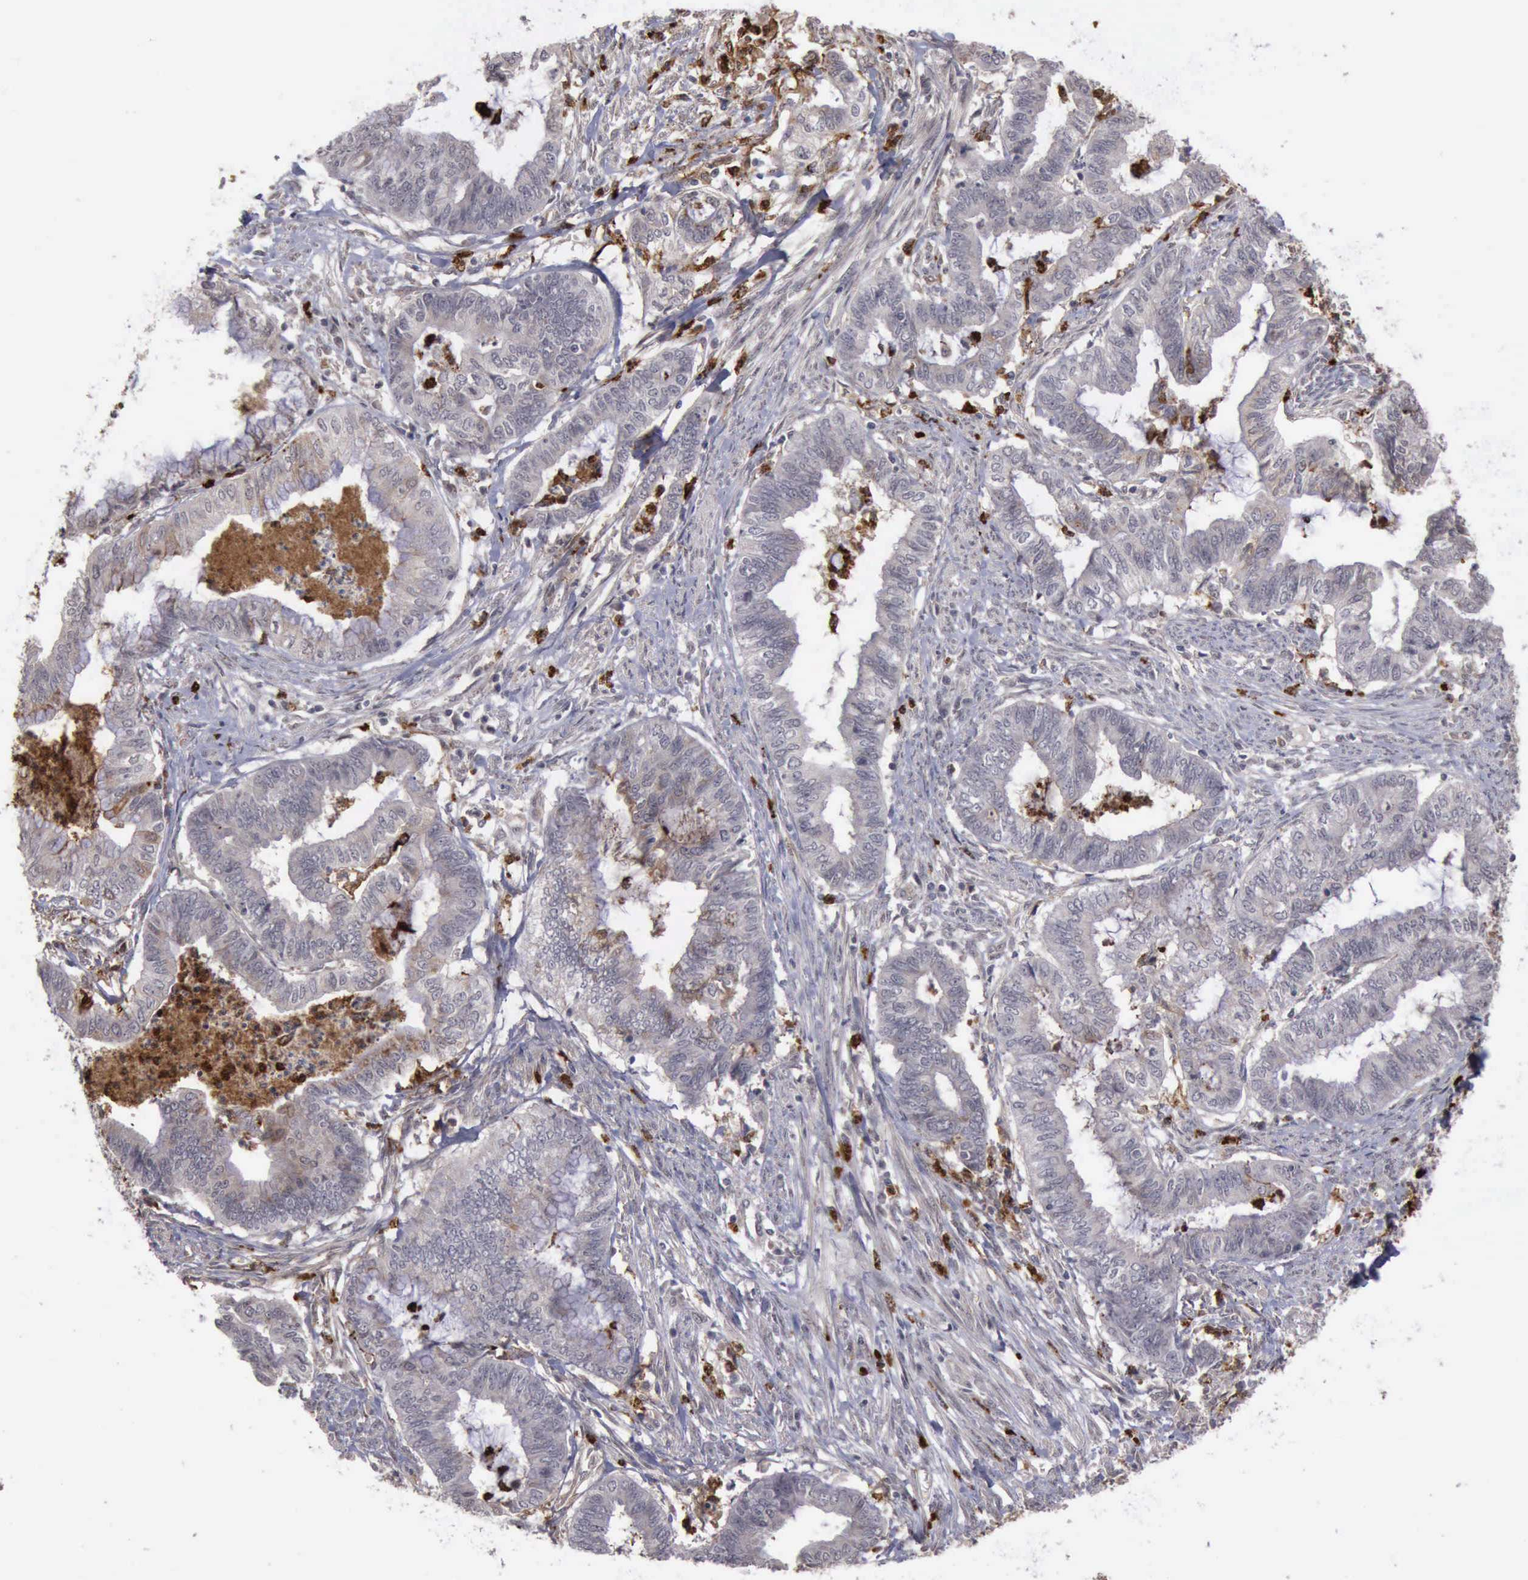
{"staining": {"intensity": "negative", "quantity": "none", "location": "none"}, "tissue": "endometrial cancer", "cell_type": "Tumor cells", "image_type": "cancer", "snomed": [{"axis": "morphology", "description": "Necrosis, NOS"}, {"axis": "morphology", "description": "Adenocarcinoma, NOS"}, {"axis": "topography", "description": "Endometrium"}], "caption": "Tumor cells show no significant protein expression in endometrial cancer (adenocarcinoma).", "gene": "MMP9", "patient": {"sex": "female", "age": 79}}